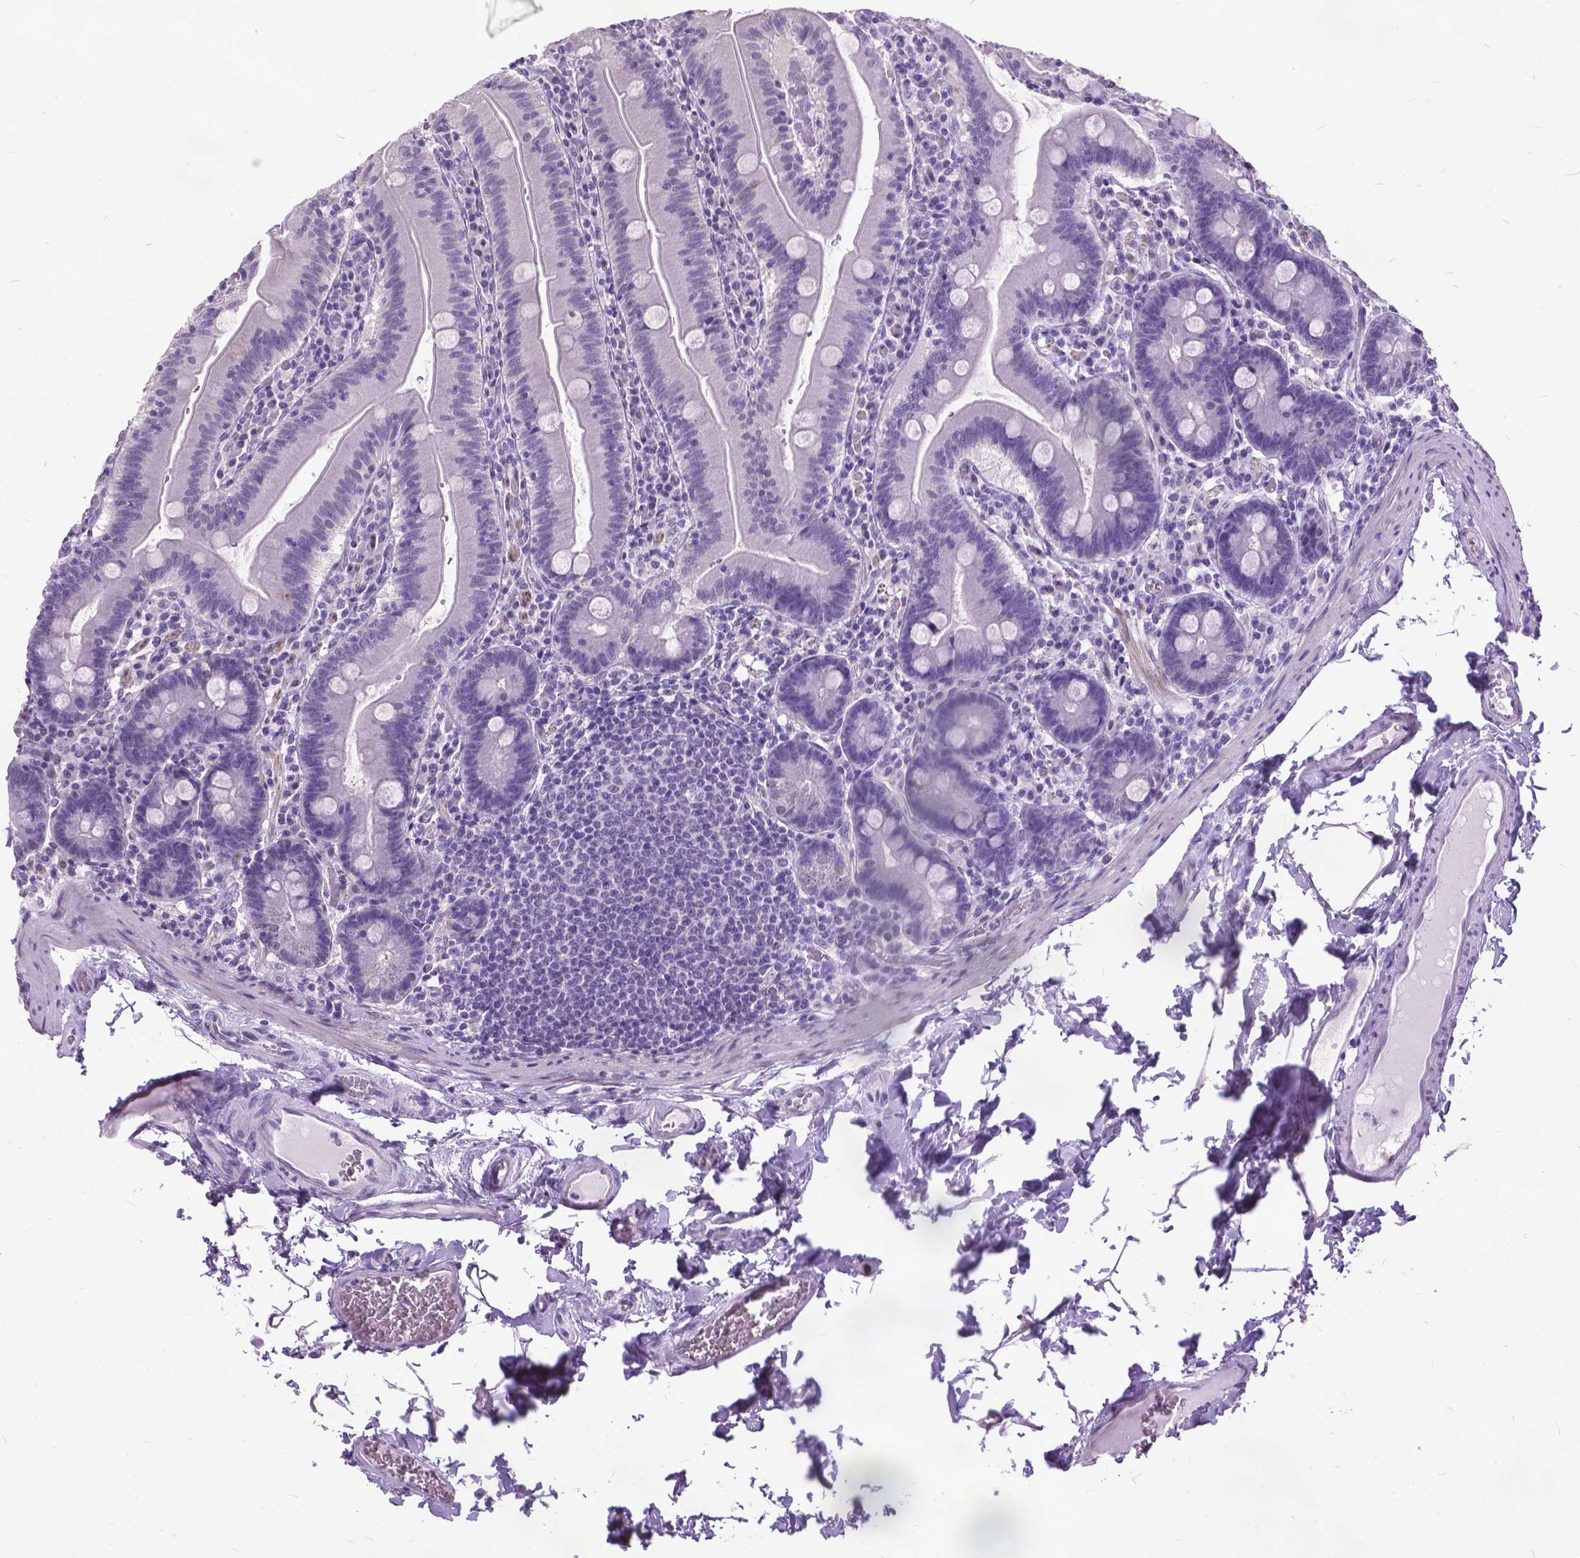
{"staining": {"intensity": "negative", "quantity": "none", "location": "none"}, "tissue": "small intestine", "cell_type": "Glandular cells", "image_type": "normal", "snomed": [{"axis": "morphology", "description": "Normal tissue, NOS"}, {"axis": "topography", "description": "Small intestine"}], "caption": "Small intestine stained for a protein using immunohistochemistry demonstrates no expression glandular cells.", "gene": "MARCHF10", "patient": {"sex": "male", "age": 37}}